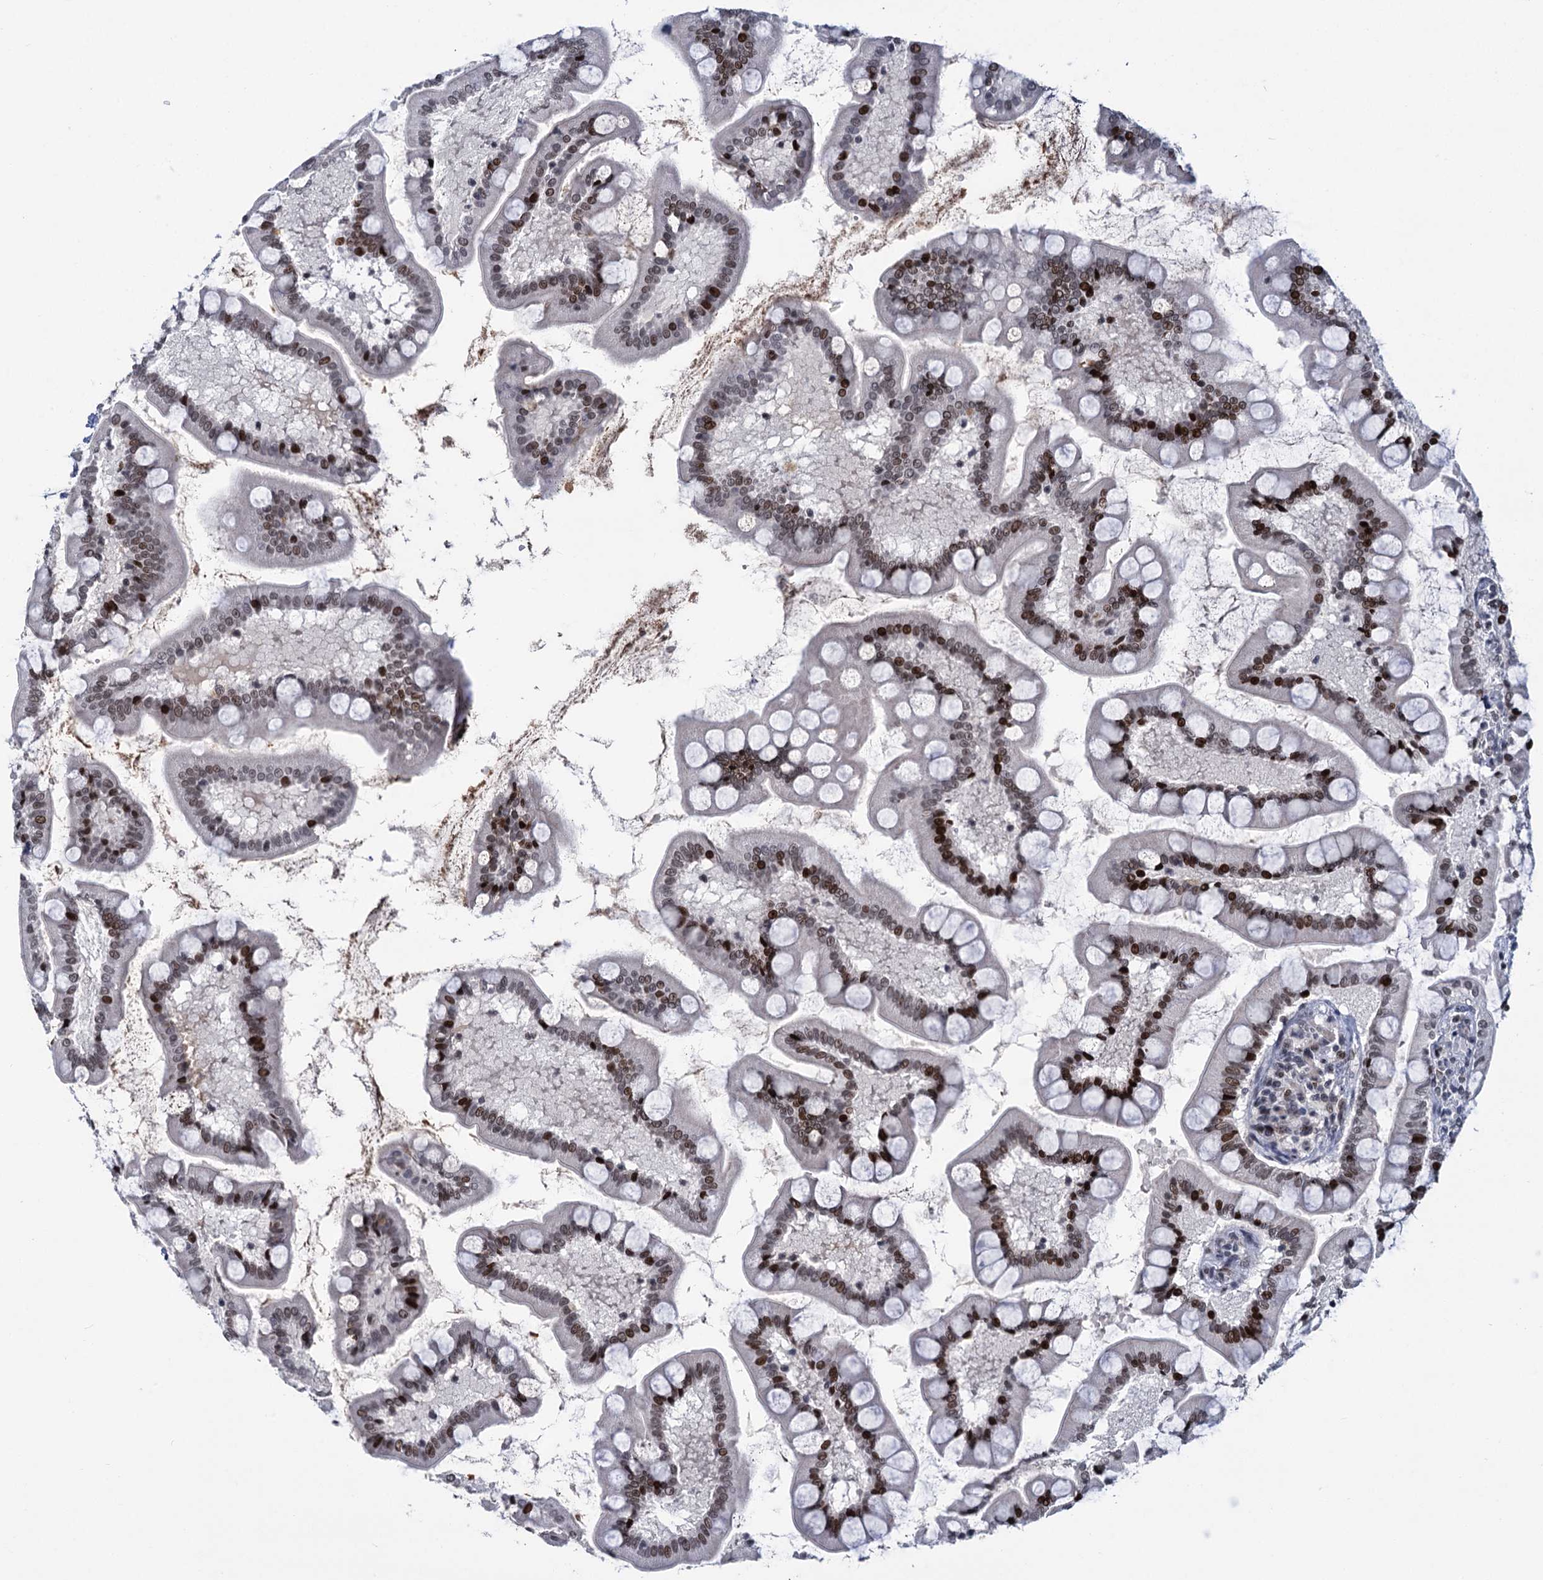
{"staining": {"intensity": "moderate", "quantity": "25%-75%", "location": "nuclear"}, "tissue": "small intestine", "cell_type": "Glandular cells", "image_type": "normal", "snomed": [{"axis": "morphology", "description": "Normal tissue, NOS"}, {"axis": "topography", "description": "Small intestine"}], "caption": "Glandular cells display moderate nuclear expression in approximately 25%-75% of cells in unremarkable small intestine. Using DAB (3,3'-diaminobenzidine) (brown) and hematoxylin (blue) stains, captured at high magnification using brightfield microscopy.", "gene": "ZCCHC10", "patient": {"sex": "male", "age": 41}}